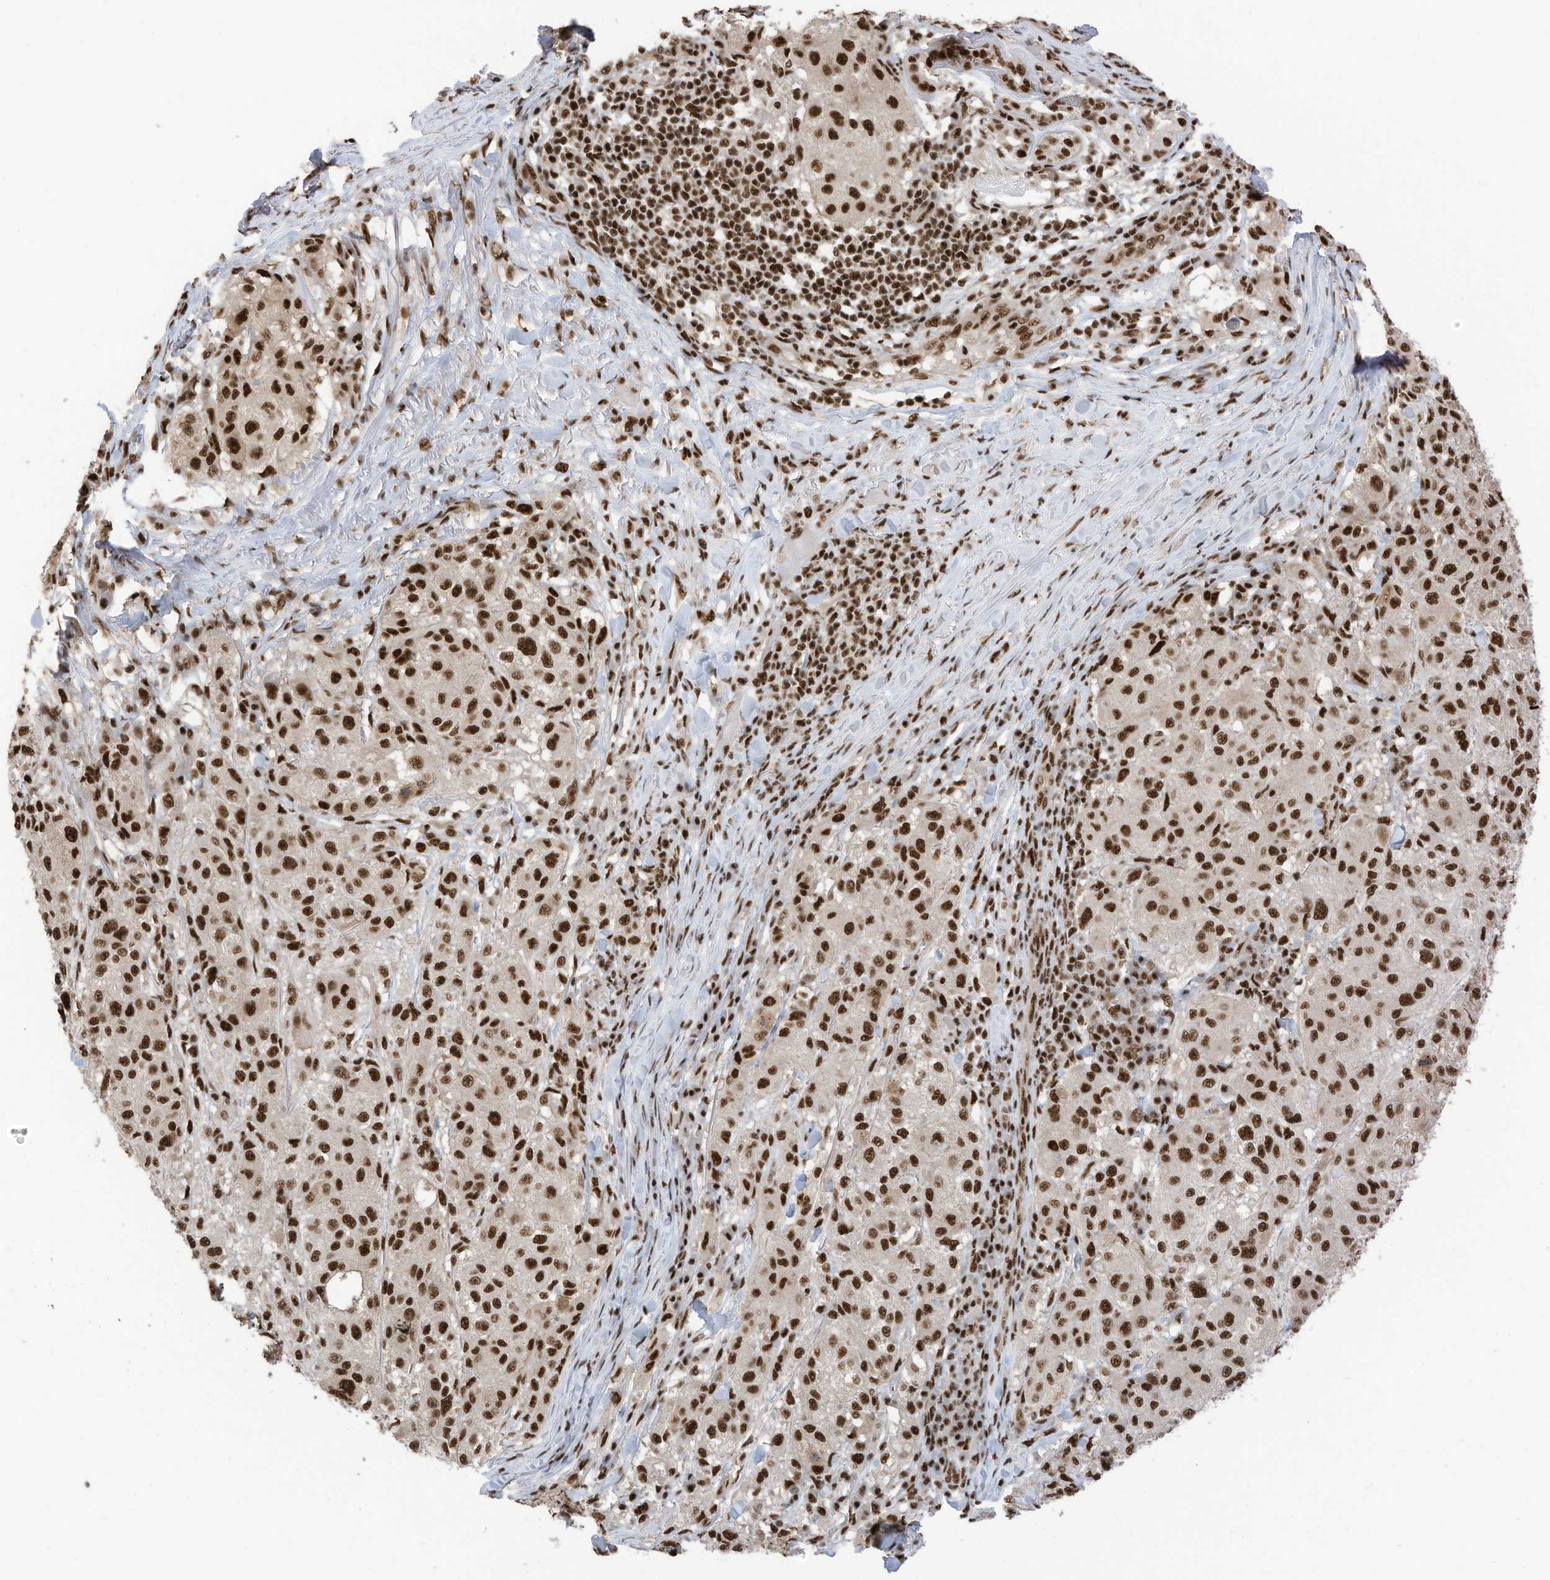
{"staining": {"intensity": "strong", "quantity": ">75%", "location": "nuclear"}, "tissue": "melanoma", "cell_type": "Tumor cells", "image_type": "cancer", "snomed": [{"axis": "morphology", "description": "Necrosis, NOS"}, {"axis": "morphology", "description": "Malignant melanoma, NOS"}, {"axis": "topography", "description": "Skin"}], "caption": "Protein positivity by immunohistochemistry (IHC) demonstrates strong nuclear staining in approximately >75% of tumor cells in malignant melanoma. The staining was performed using DAB (3,3'-diaminobenzidine), with brown indicating positive protein expression. Nuclei are stained blue with hematoxylin.", "gene": "SF3A3", "patient": {"sex": "female", "age": 87}}